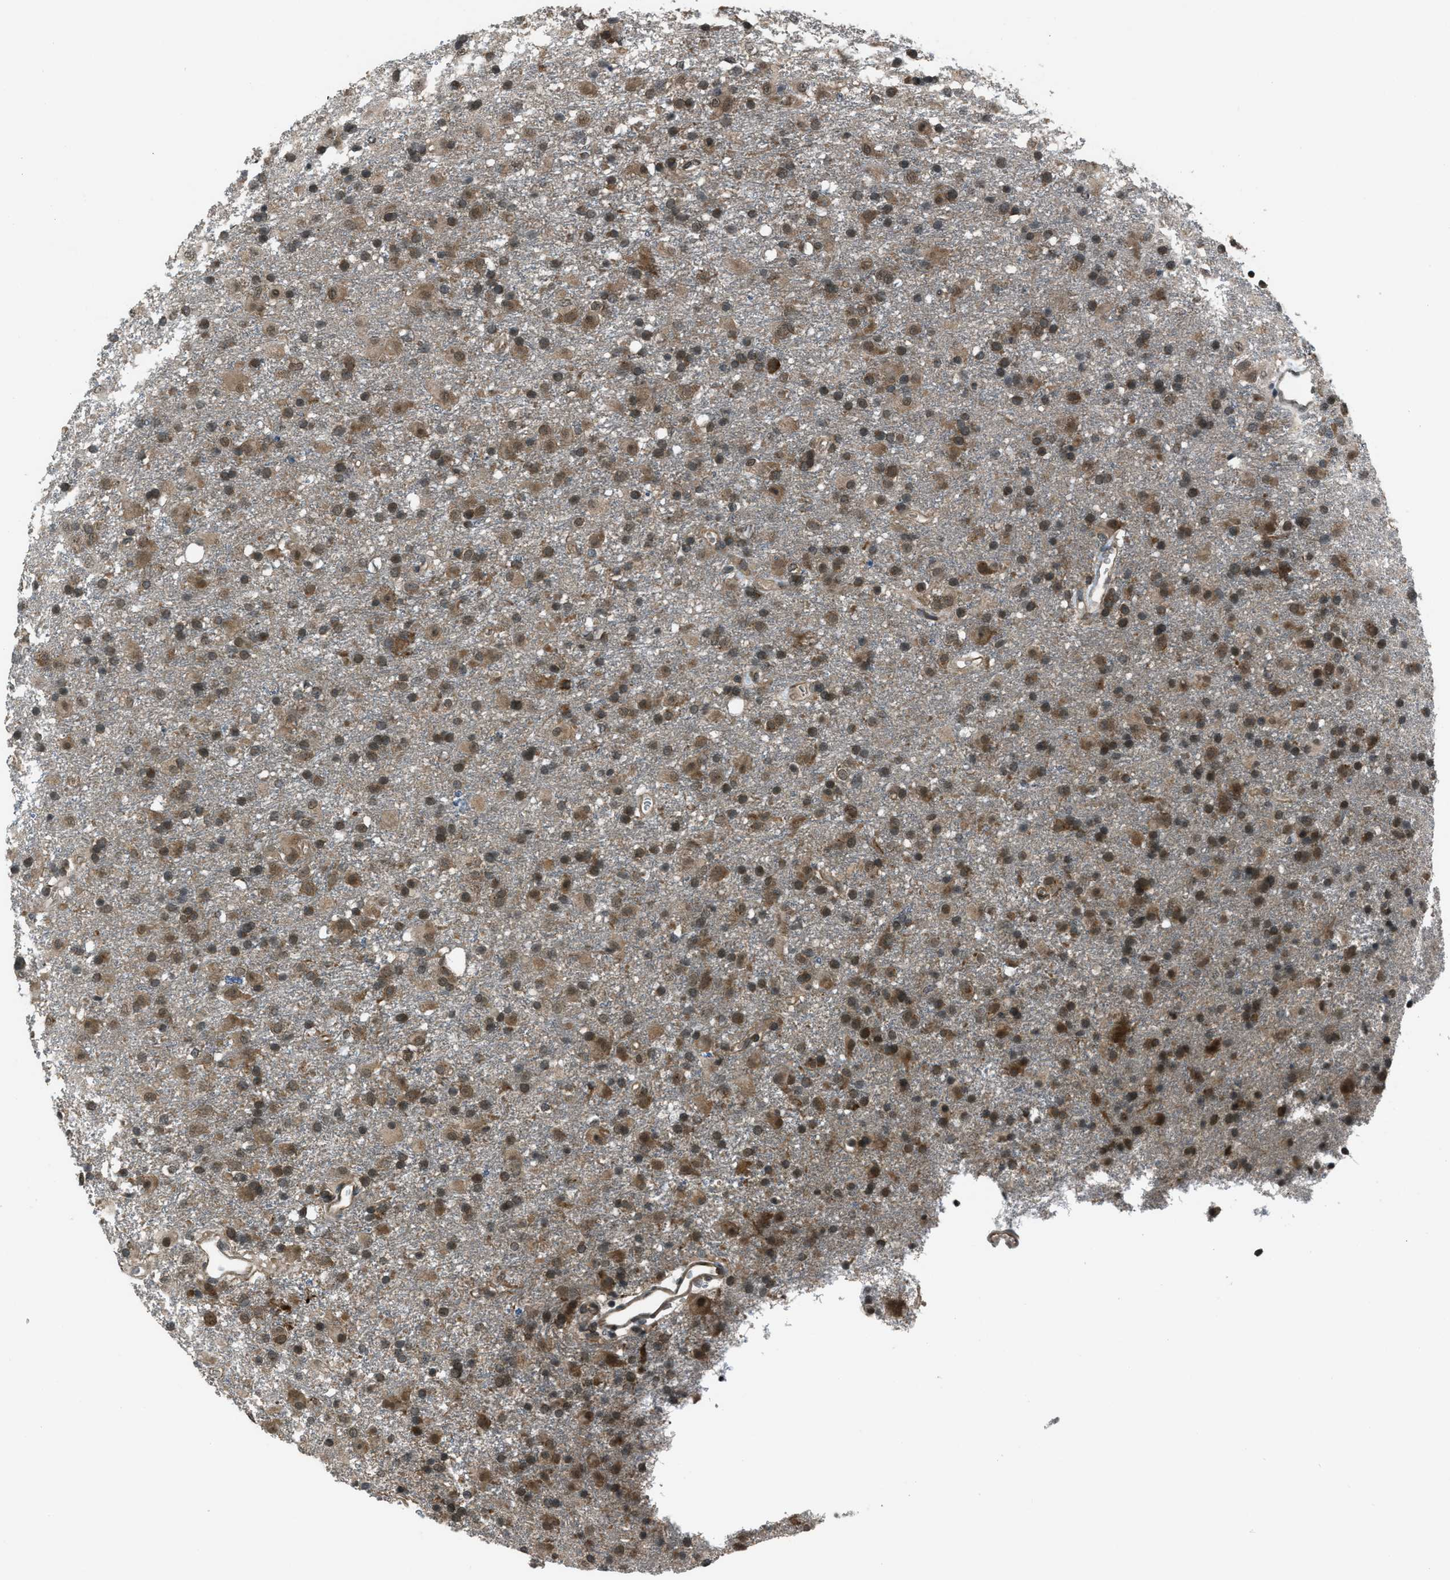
{"staining": {"intensity": "strong", "quantity": "25%-75%", "location": "cytoplasmic/membranous,nuclear"}, "tissue": "glioma", "cell_type": "Tumor cells", "image_type": "cancer", "snomed": [{"axis": "morphology", "description": "Glioma, malignant, Low grade"}, {"axis": "topography", "description": "Brain"}], "caption": "An immunohistochemistry (IHC) micrograph of neoplastic tissue is shown. Protein staining in brown highlights strong cytoplasmic/membranous and nuclear positivity in malignant low-grade glioma within tumor cells.", "gene": "ASAP2", "patient": {"sex": "male", "age": 65}}